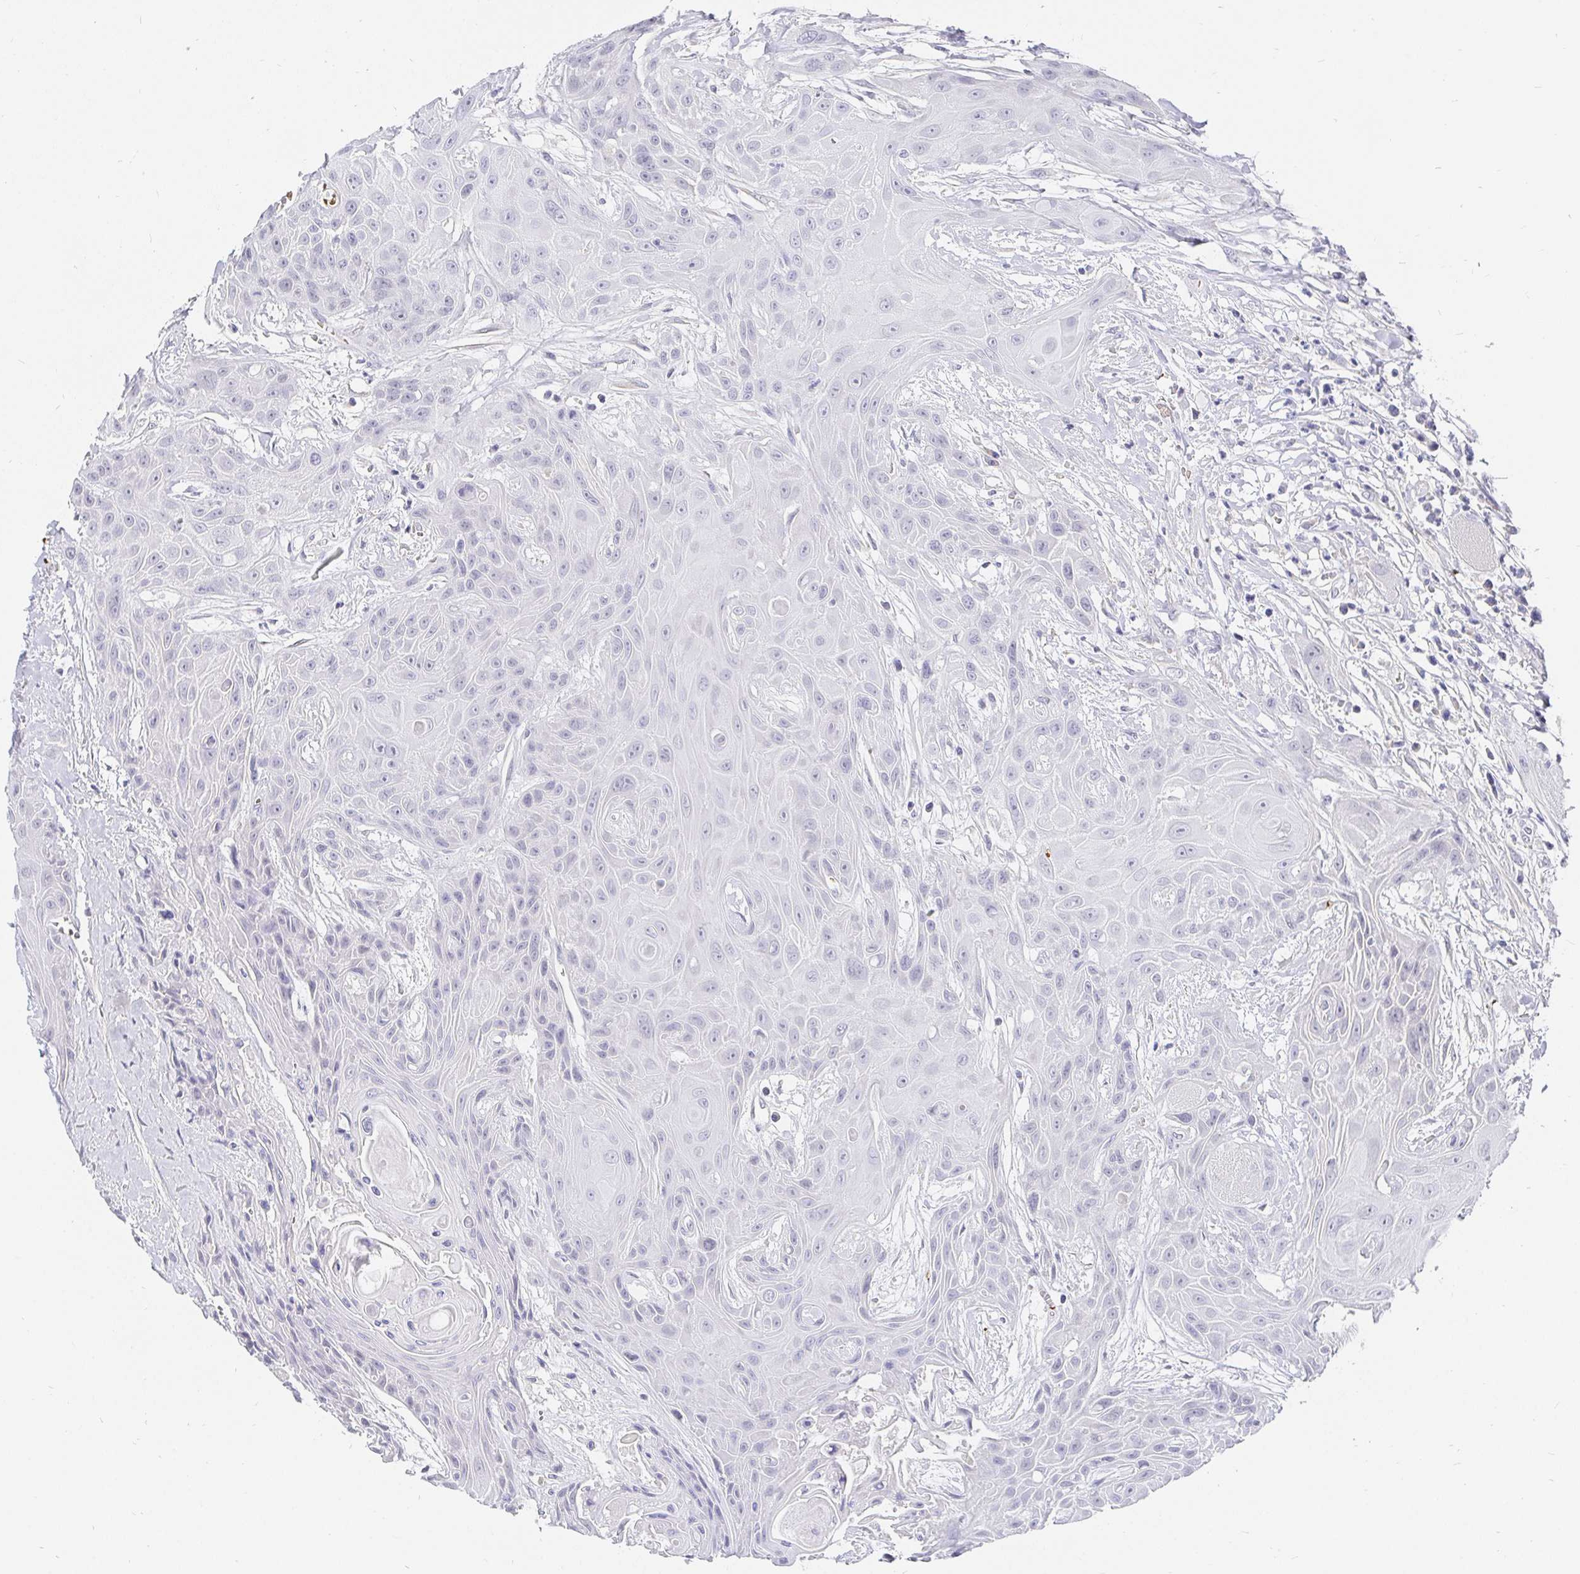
{"staining": {"intensity": "negative", "quantity": "none", "location": "none"}, "tissue": "head and neck cancer", "cell_type": "Tumor cells", "image_type": "cancer", "snomed": [{"axis": "morphology", "description": "Squamous cell carcinoma, NOS"}, {"axis": "topography", "description": "Head-Neck"}], "caption": "Head and neck cancer (squamous cell carcinoma) stained for a protein using immunohistochemistry (IHC) demonstrates no positivity tumor cells.", "gene": "FGF21", "patient": {"sex": "female", "age": 73}}